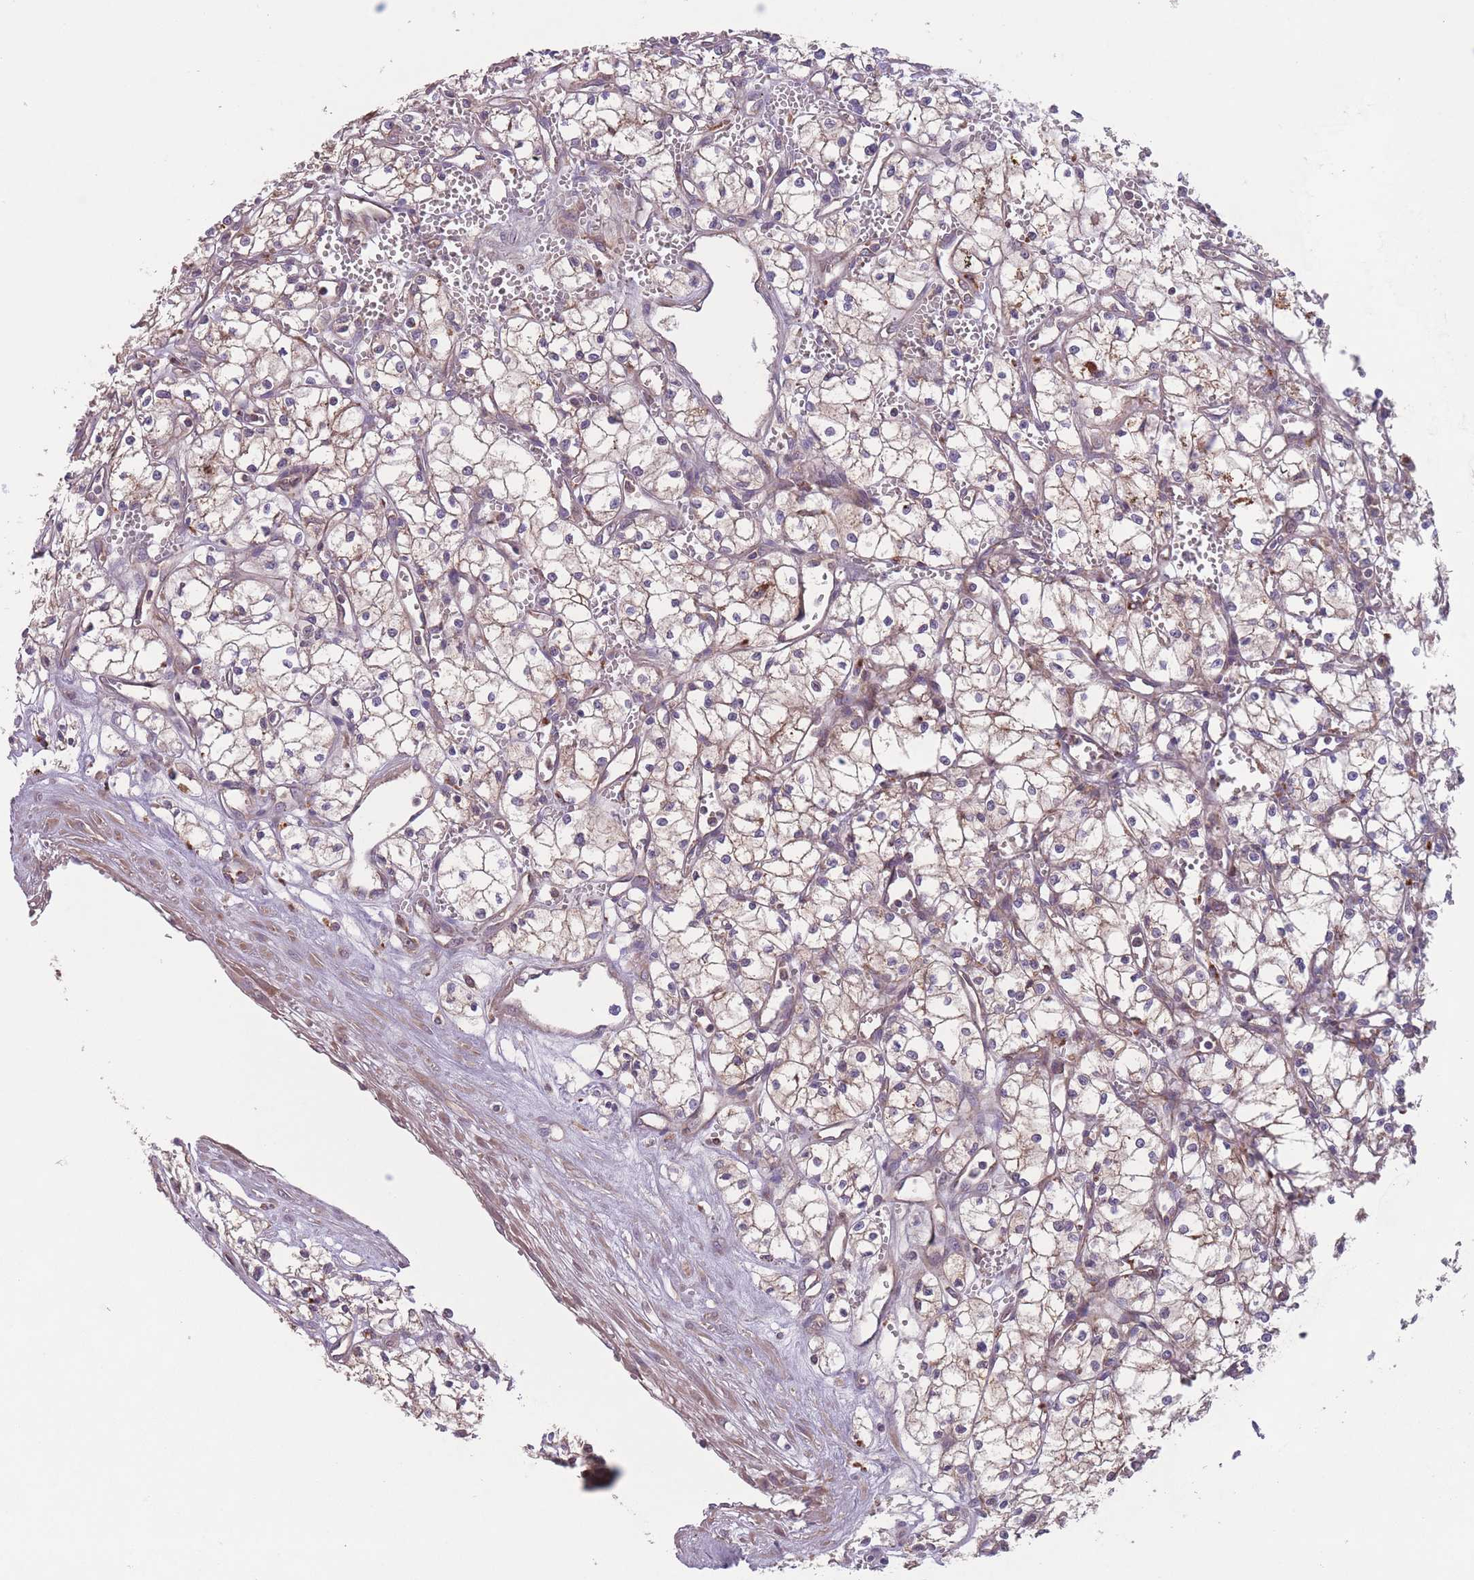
{"staining": {"intensity": "weak", "quantity": "25%-75%", "location": "cytoplasmic/membranous"}, "tissue": "renal cancer", "cell_type": "Tumor cells", "image_type": "cancer", "snomed": [{"axis": "morphology", "description": "Adenocarcinoma, NOS"}, {"axis": "topography", "description": "Kidney"}], "caption": "A micrograph of renal cancer (adenocarcinoma) stained for a protein exhibits weak cytoplasmic/membranous brown staining in tumor cells. (IHC, brightfield microscopy, high magnification).", "gene": "ITPKC", "patient": {"sex": "male", "age": 59}}